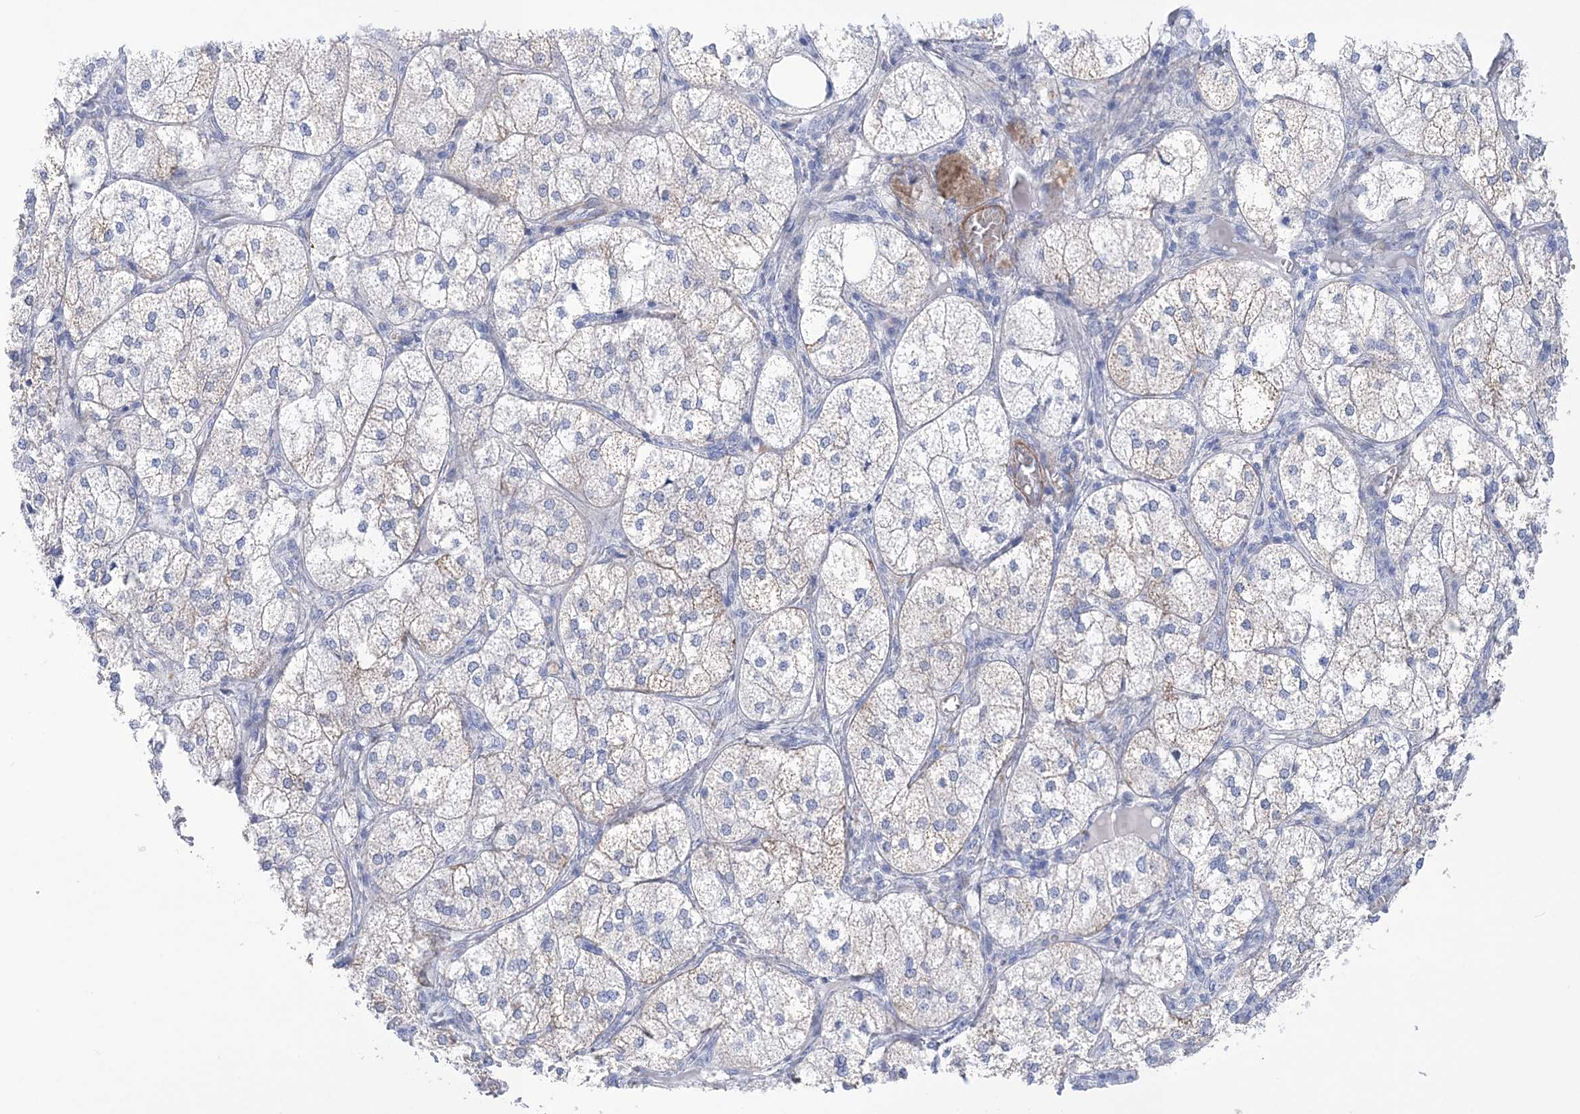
{"staining": {"intensity": "strong", "quantity": "25%-75%", "location": "cytoplasmic/membranous"}, "tissue": "adrenal gland", "cell_type": "Glandular cells", "image_type": "normal", "snomed": [{"axis": "morphology", "description": "Normal tissue, NOS"}, {"axis": "topography", "description": "Adrenal gland"}], "caption": "Immunohistochemistry (IHC) photomicrograph of benign adrenal gland stained for a protein (brown), which reveals high levels of strong cytoplasmic/membranous staining in about 25%-75% of glandular cells.", "gene": "WDR74", "patient": {"sex": "female", "age": 61}}